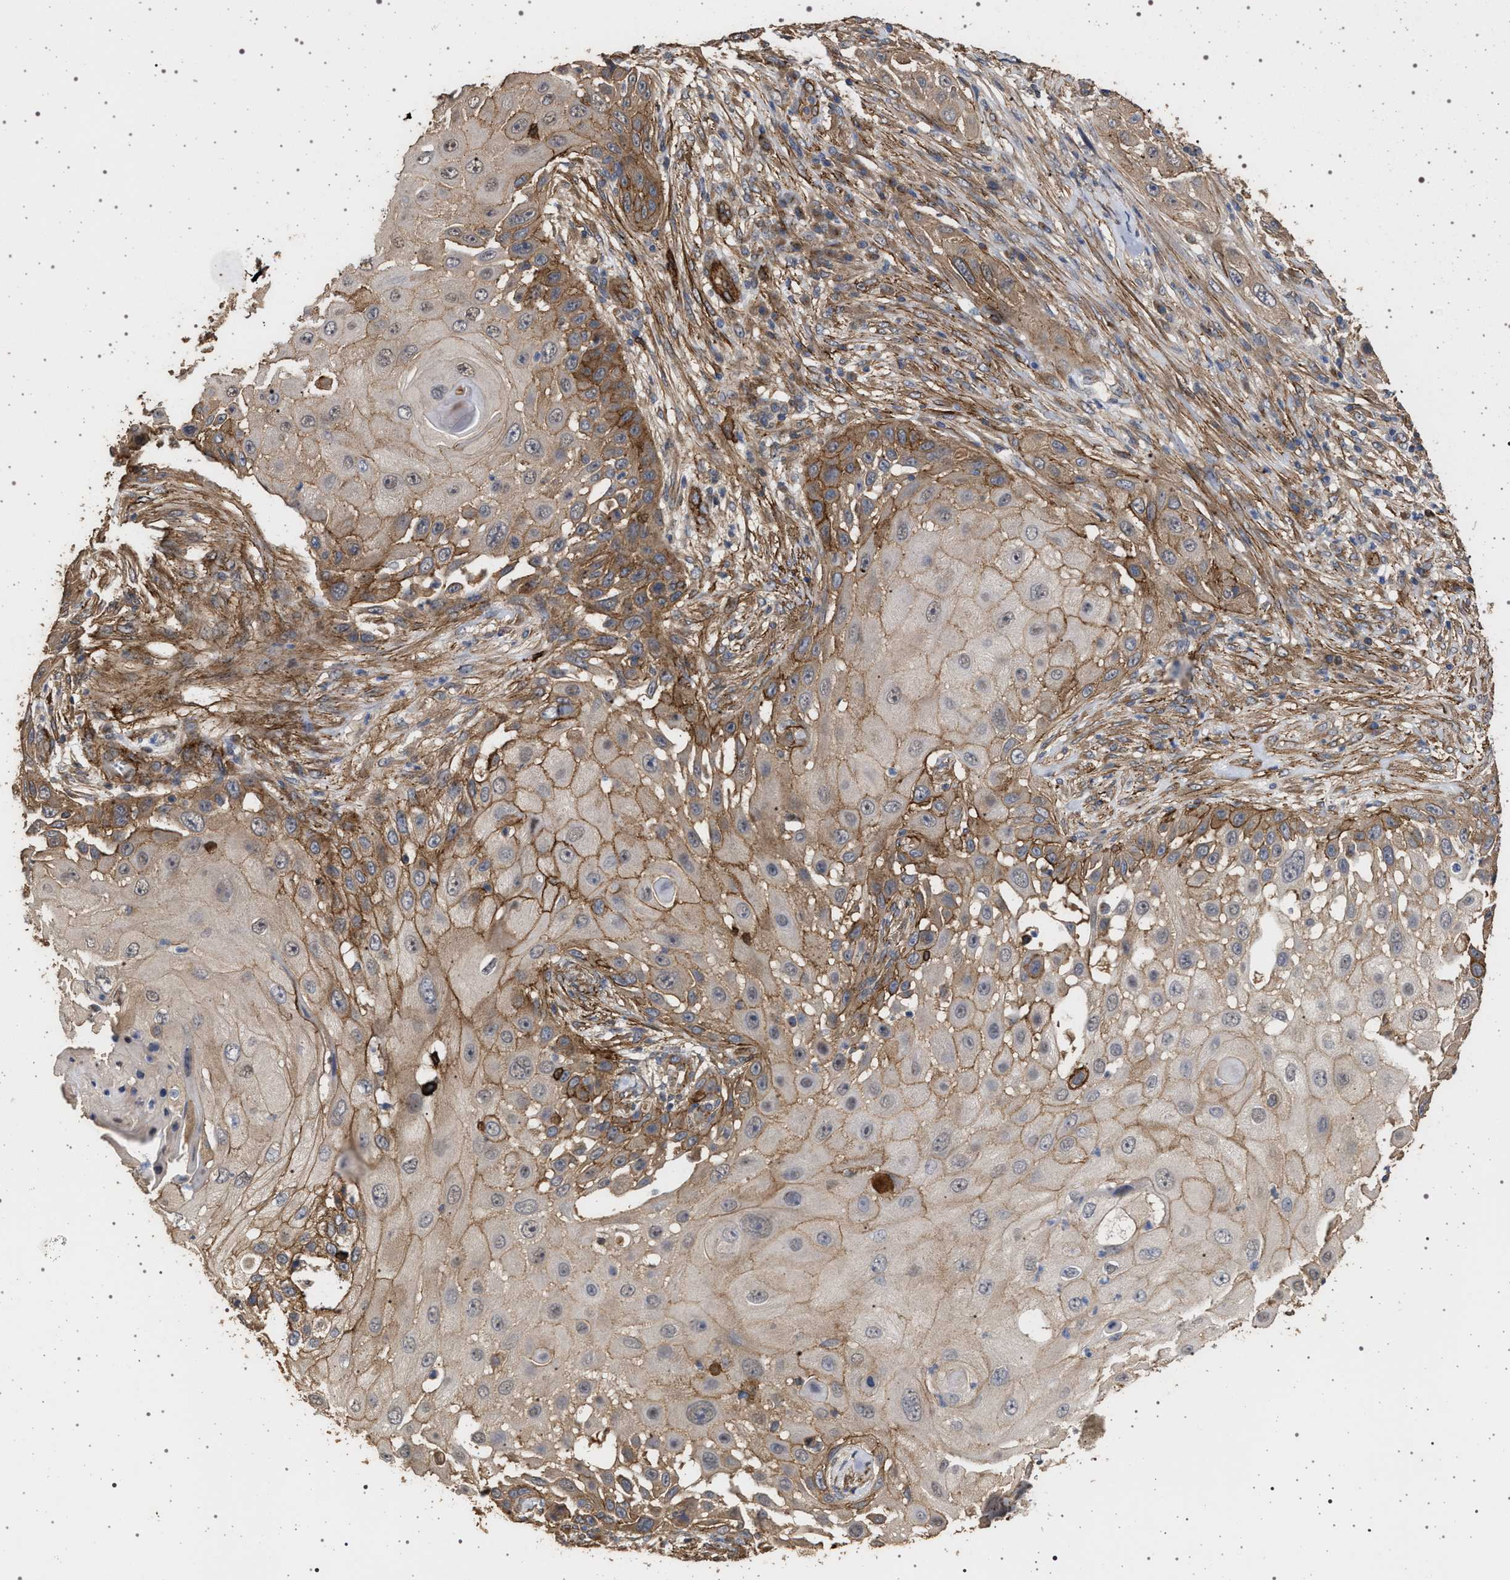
{"staining": {"intensity": "strong", "quantity": ">75%", "location": "cytoplasmic/membranous"}, "tissue": "skin cancer", "cell_type": "Tumor cells", "image_type": "cancer", "snomed": [{"axis": "morphology", "description": "Squamous cell carcinoma, NOS"}, {"axis": "topography", "description": "Skin"}], "caption": "Protein expression analysis of skin cancer (squamous cell carcinoma) demonstrates strong cytoplasmic/membranous staining in approximately >75% of tumor cells.", "gene": "IFT20", "patient": {"sex": "female", "age": 44}}